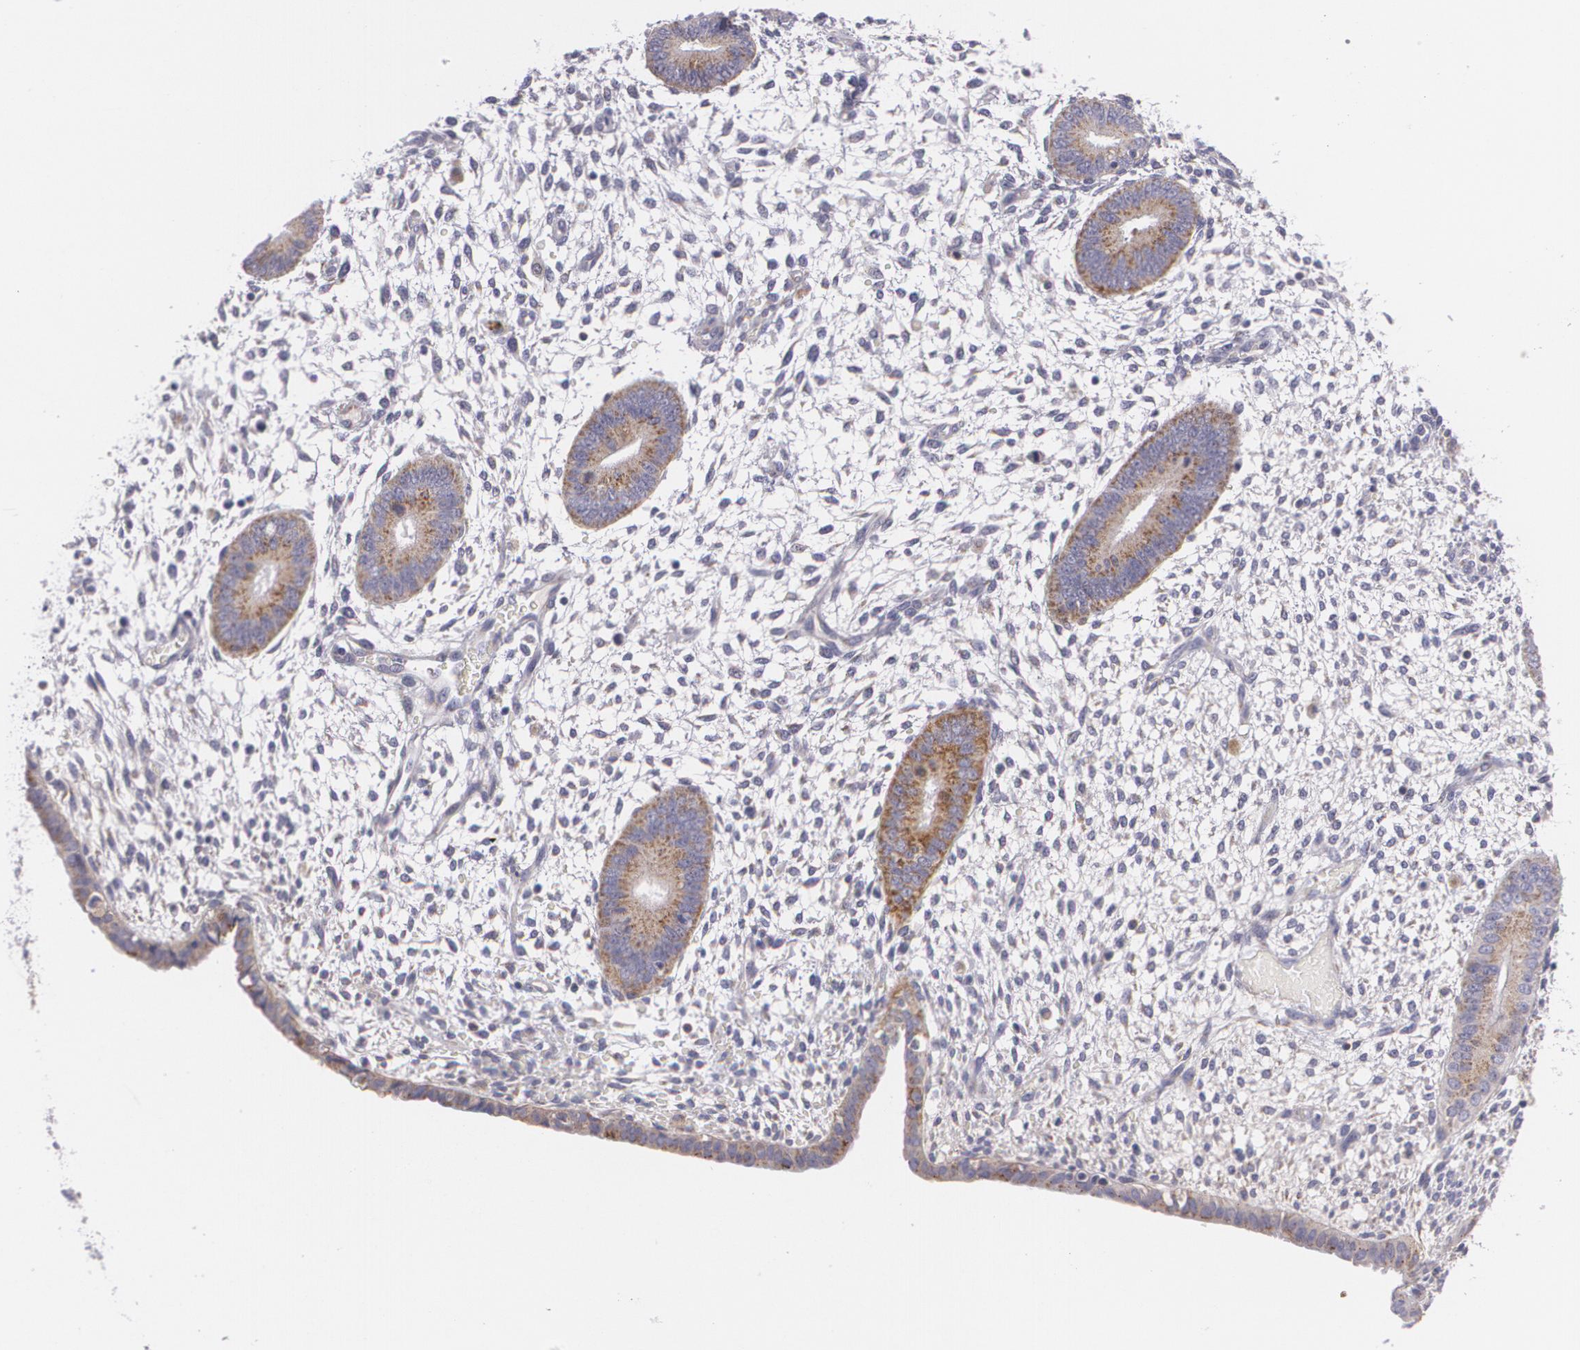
{"staining": {"intensity": "negative", "quantity": "none", "location": "none"}, "tissue": "endometrium", "cell_type": "Cells in endometrial stroma", "image_type": "normal", "snomed": [{"axis": "morphology", "description": "Normal tissue, NOS"}, {"axis": "topography", "description": "Endometrium"}], "caption": "This is an IHC histopathology image of unremarkable endometrium. There is no expression in cells in endometrial stroma.", "gene": "CILK1", "patient": {"sex": "female", "age": 42}}